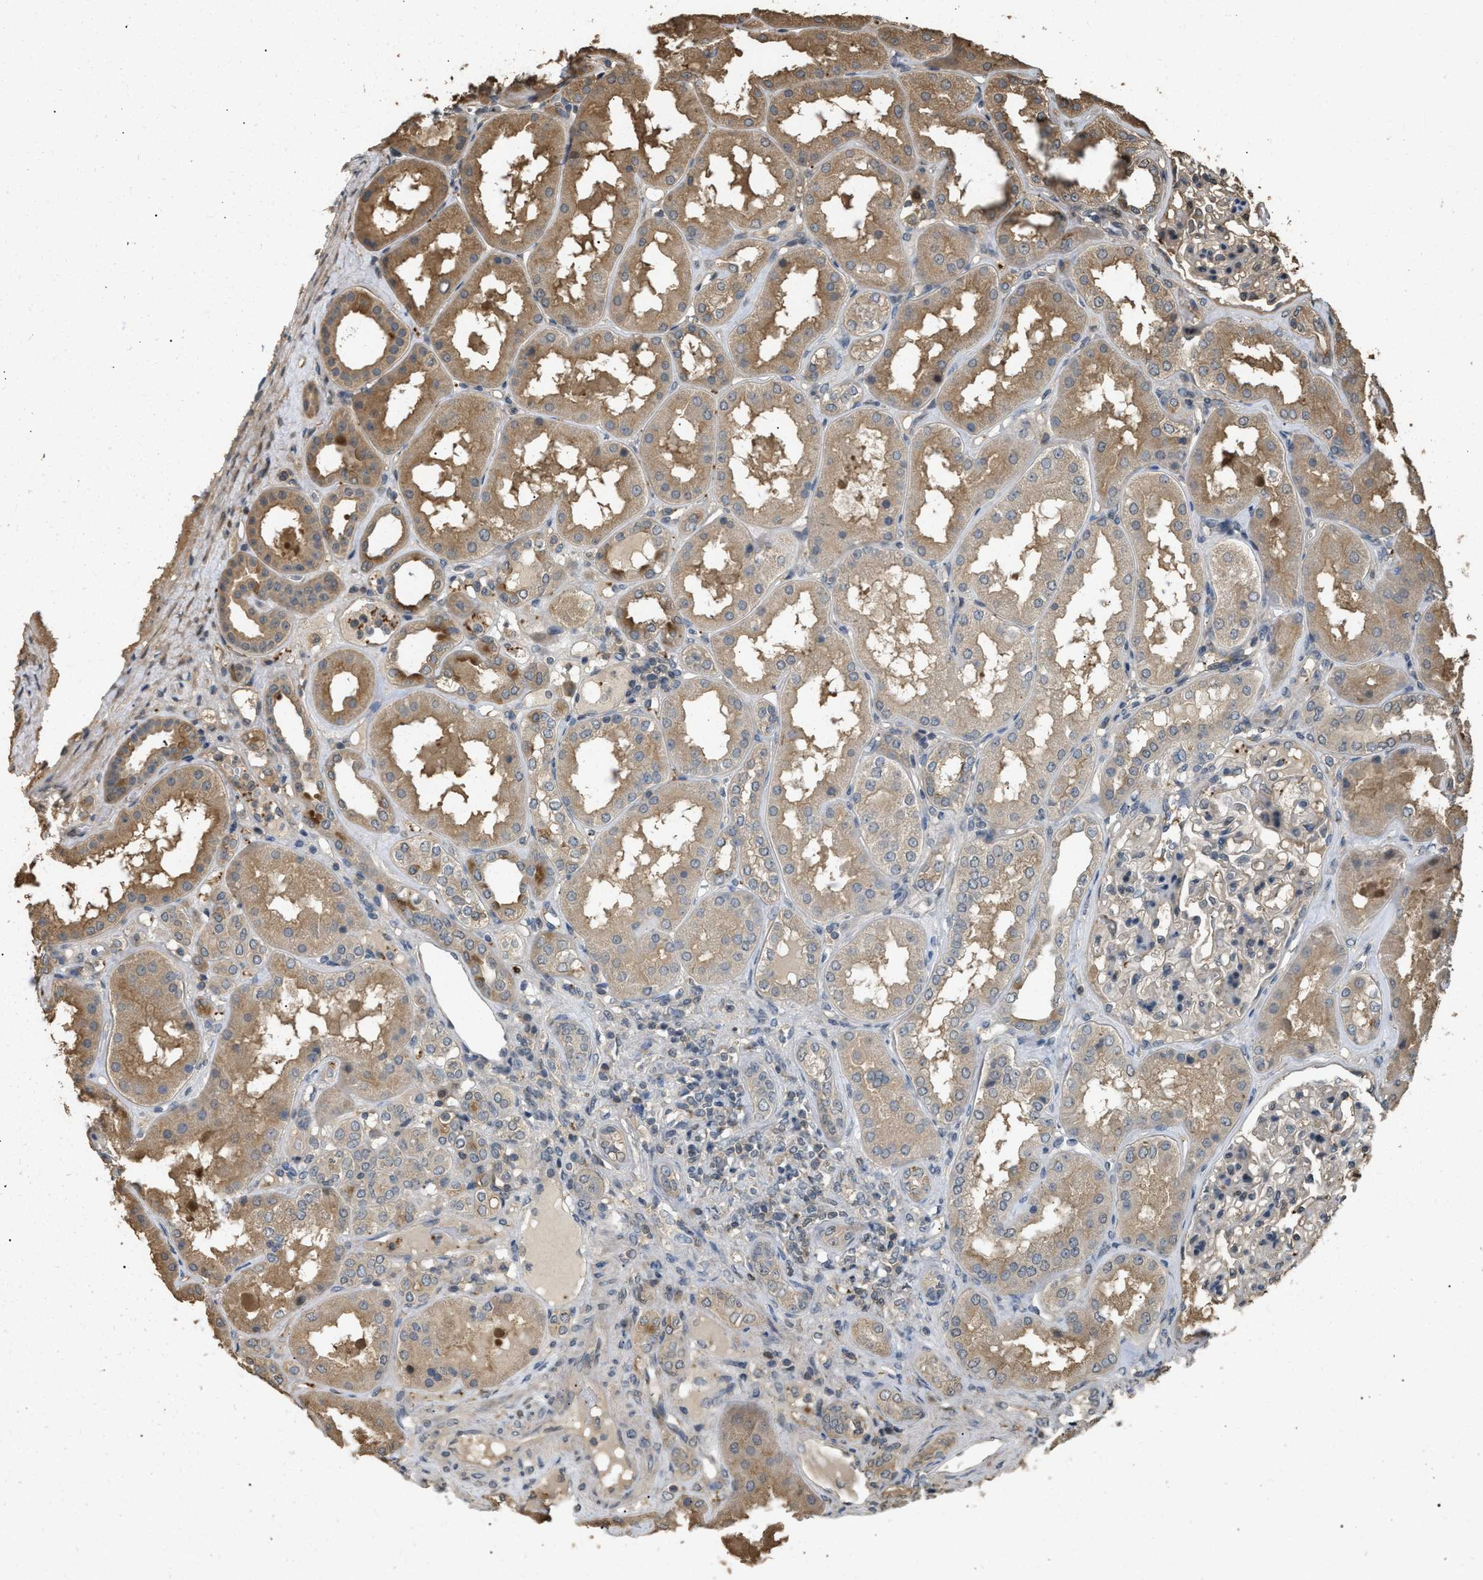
{"staining": {"intensity": "weak", "quantity": "25%-75%", "location": "cytoplasmic/membranous"}, "tissue": "kidney", "cell_type": "Cells in glomeruli", "image_type": "normal", "snomed": [{"axis": "morphology", "description": "Normal tissue, NOS"}, {"axis": "topography", "description": "Kidney"}], "caption": "Immunohistochemical staining of benign human kidney demonstrates 25%-75% levels of weak cytoplasmic/membranous protein expression in approximately 25%-75% of cells in glomeruli.", "gene": "ARHGDIA", "patient": {"sex": "female", "age": 56}}